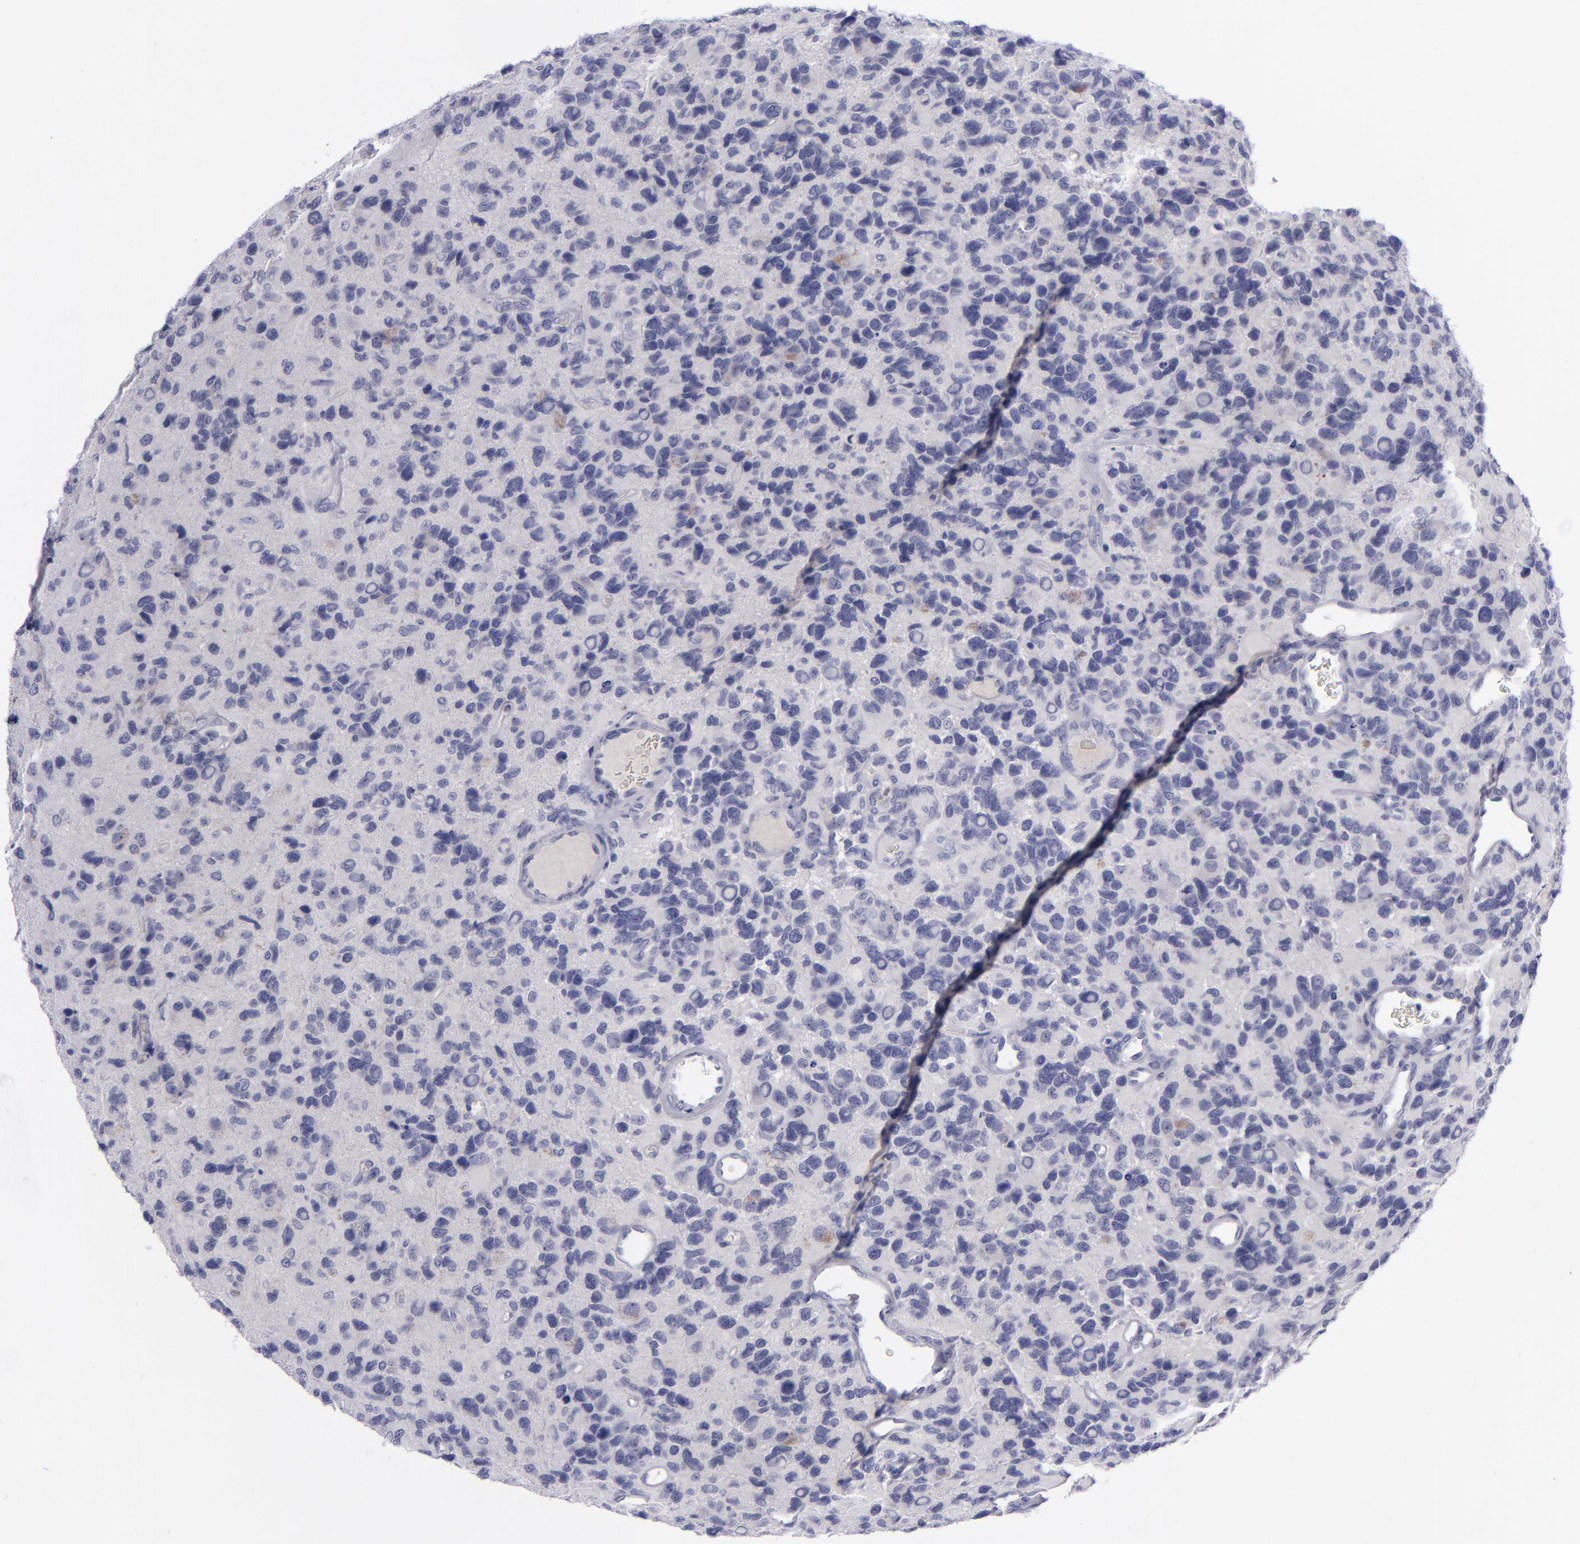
{"staining": {"intensity": "negative", "quantity": "none", "location": "none"}, "tissue": "glioma", "cell_type": "Tumor cells", "image_type": "cancer", "snomed": [{"axis": "morphology", "description": "Glioma, malignant, High grade"}, {"axis": "topography", "description": "Brain"}], "caption": "Tumor cells show no significant protein expression in glioma.", "gene": "AURKA", "patient": {"sex": "male", "age": 77}}